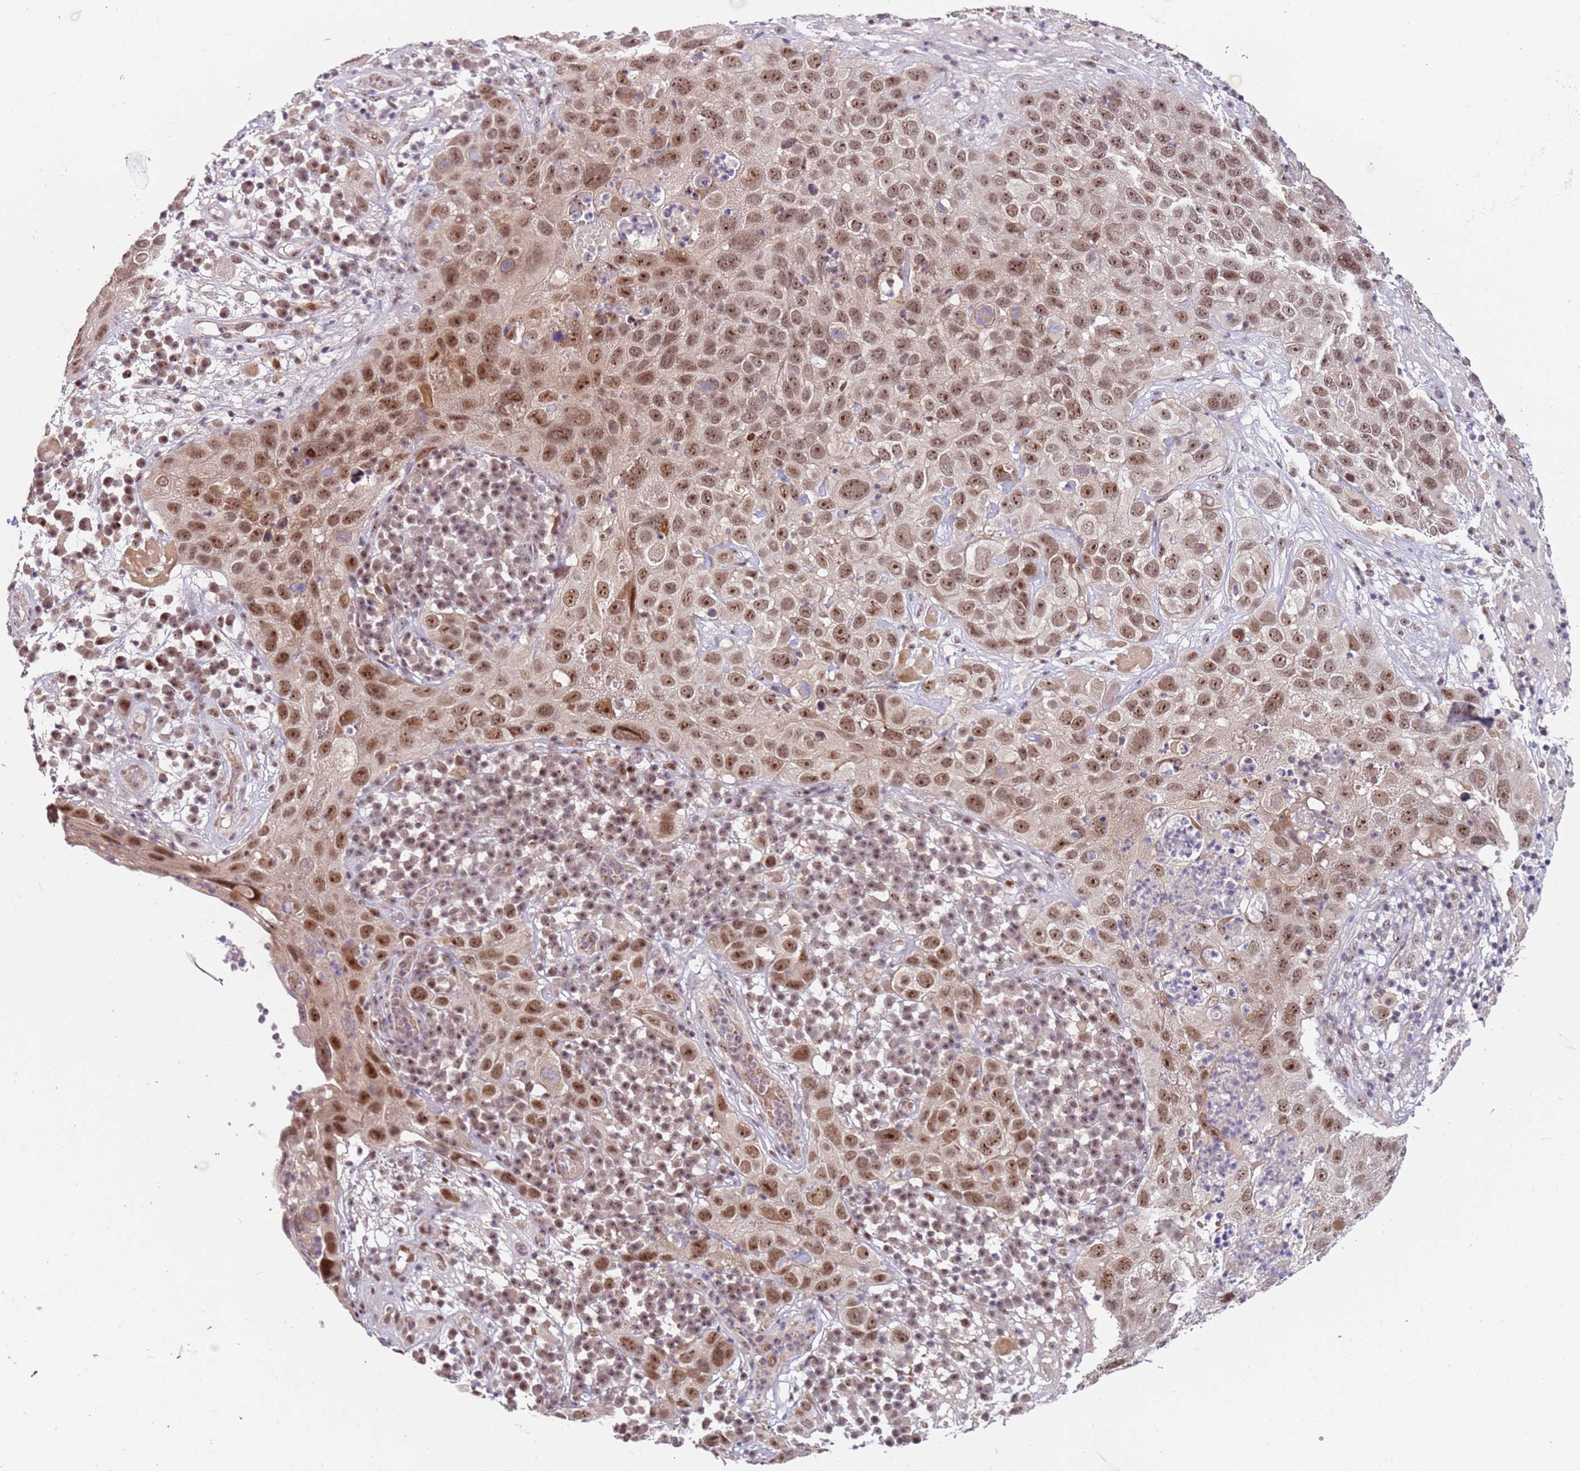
{"staining": {"intensity": "moderate", "quantity": ">75%", "location": "nuclear"}, "tissue": "skin cancer", "cell_type": "Tumor cells", "image_type": "cancer", "snomed": [{"axis": "morphology", "description": "Squamous cell carcinoma in situ, NOS"}, {"axis": "morphology", "description": "Squamous cell carcinoma, NOS"}, {"axis": "topography", "description": "Skin"}], "caption": "Skin squamous cell carcinoma stained with a protein marker shows moderate staining in tumor cells.", "gene": "LGALSL", "patient": {"sex": "male", "age": 93}}